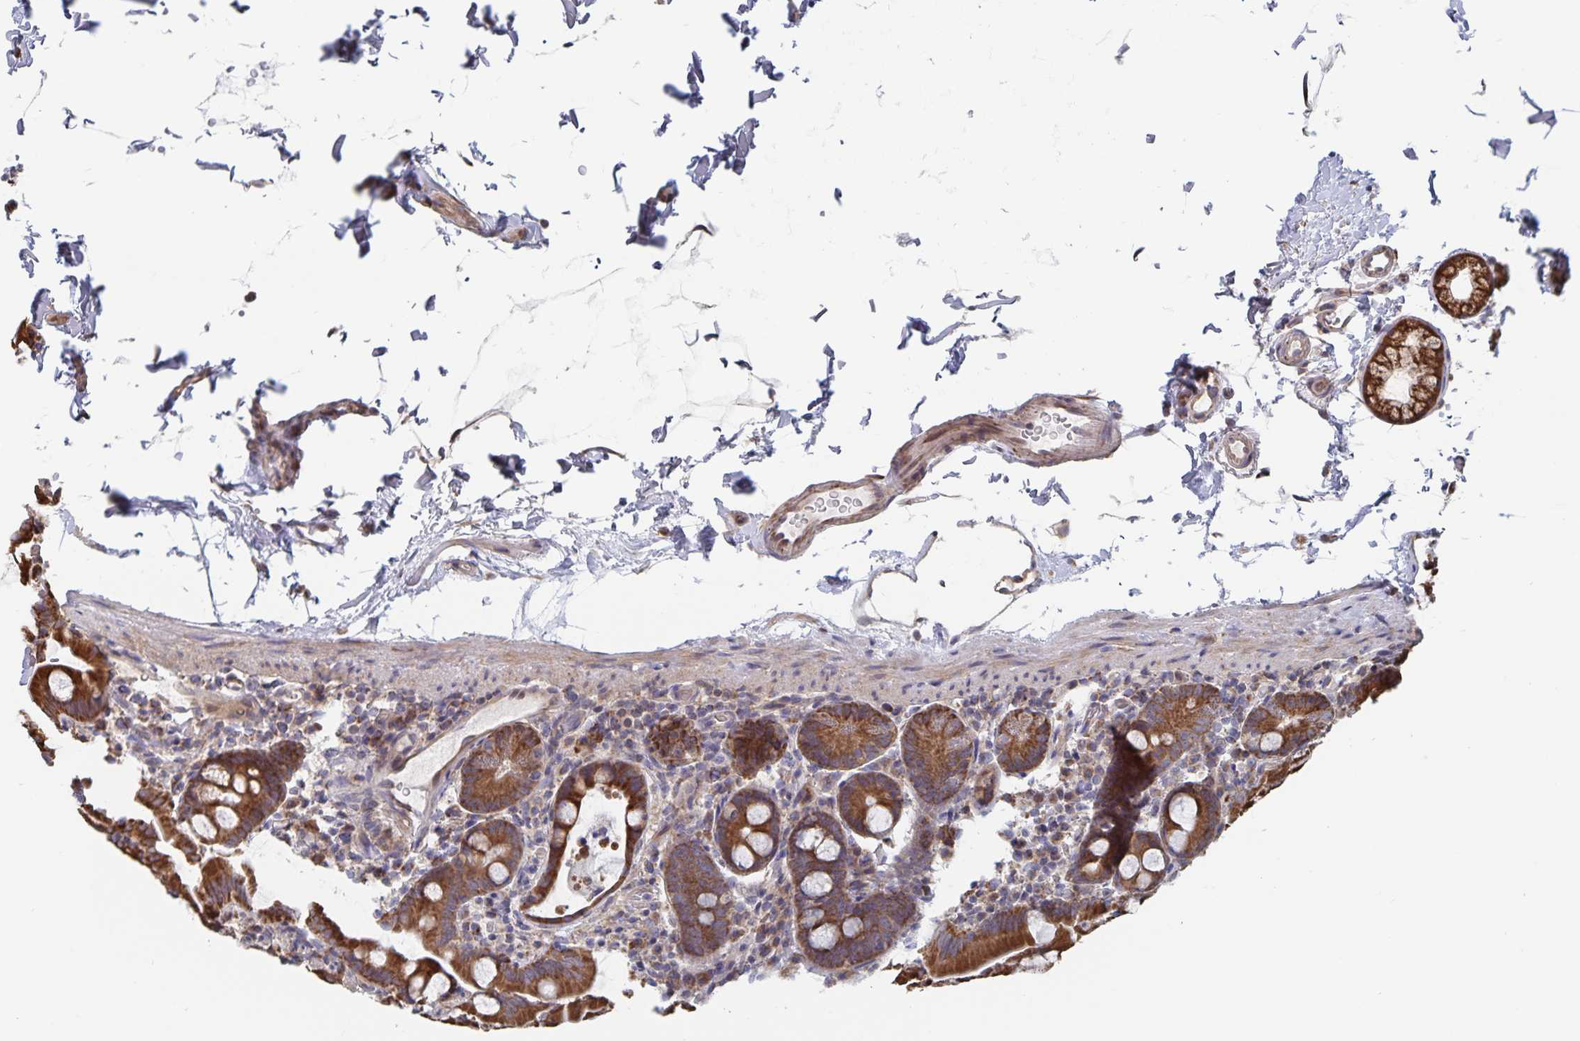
{"staining": {"intensity": "strong", "quantity": ">75%", "location": "cytoplasmic/membranous"}, "tissue": "small intestine", "cell_type": "Glandular cells", "image_type": "normal", "snomed": [{"axis": "morphology", "description": "Normal tissue, NOS"}, {"axis": "topography", "description": "Small intestine"}], "caption": "Immunohistochemistry (IHC) image of benign human small intestine stained for a protein (brown), which exhibits high levels of strong cytoplasmic/membranous expression in approximately >75% of glandular cells.", "gene": "ACACA", "patient": {"sex": "female", "age": 68}}